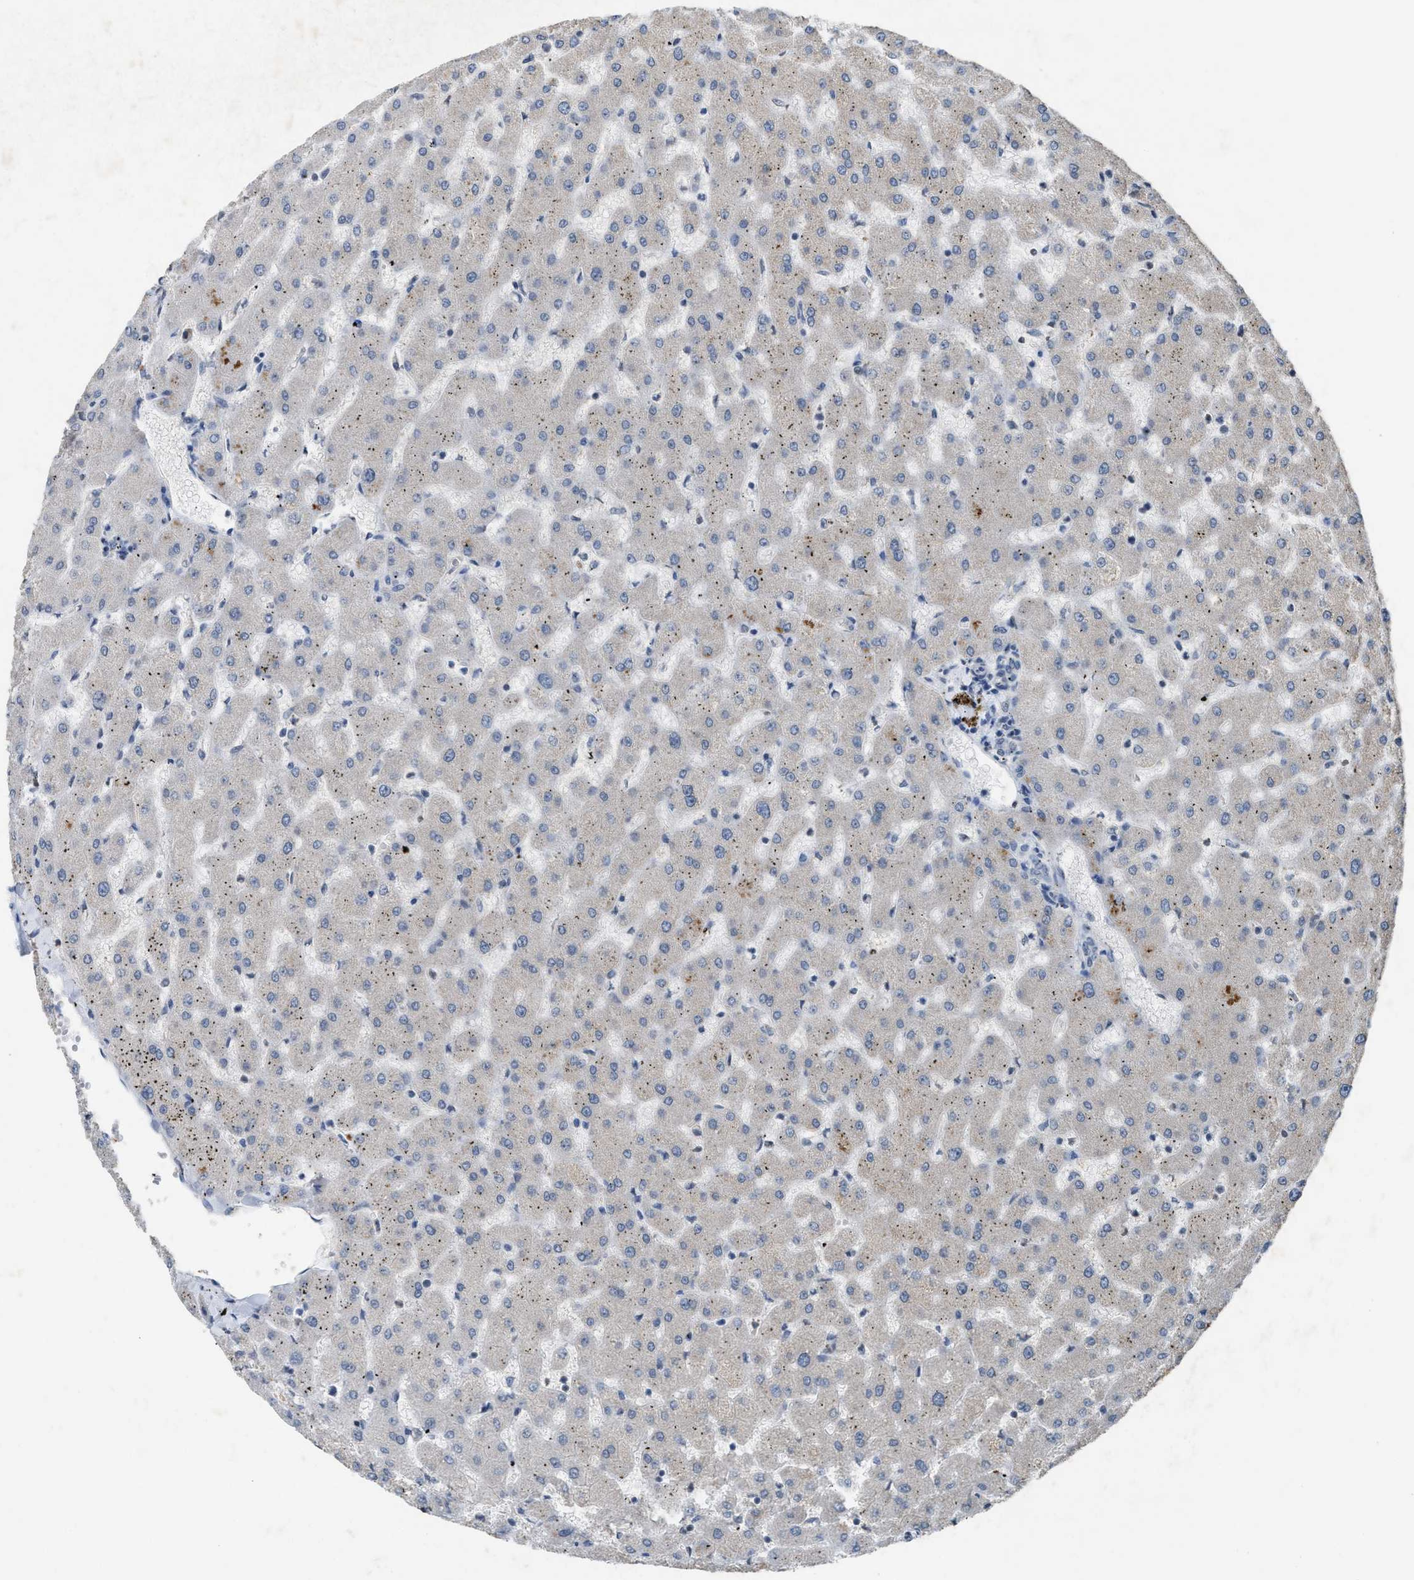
{"staining": {"intensity": "negative", "quantity": "none", "location": "none"}, "tissue": "liver", "cell_type": "Cholangiocytes", "image_type": "normal", "snomed": [{"axis": "morphology", "description": "Normal tissue, NOS"}, {"axis": "topography", "description": "Liver"}], "caption": "IHC histopathology image of unremarkable liver stained for a protein (brown), which demonstrates no staining in cholangiocytes.", "gene": "SLC5A5", "patient": {"sex": "female", "age": 63}}